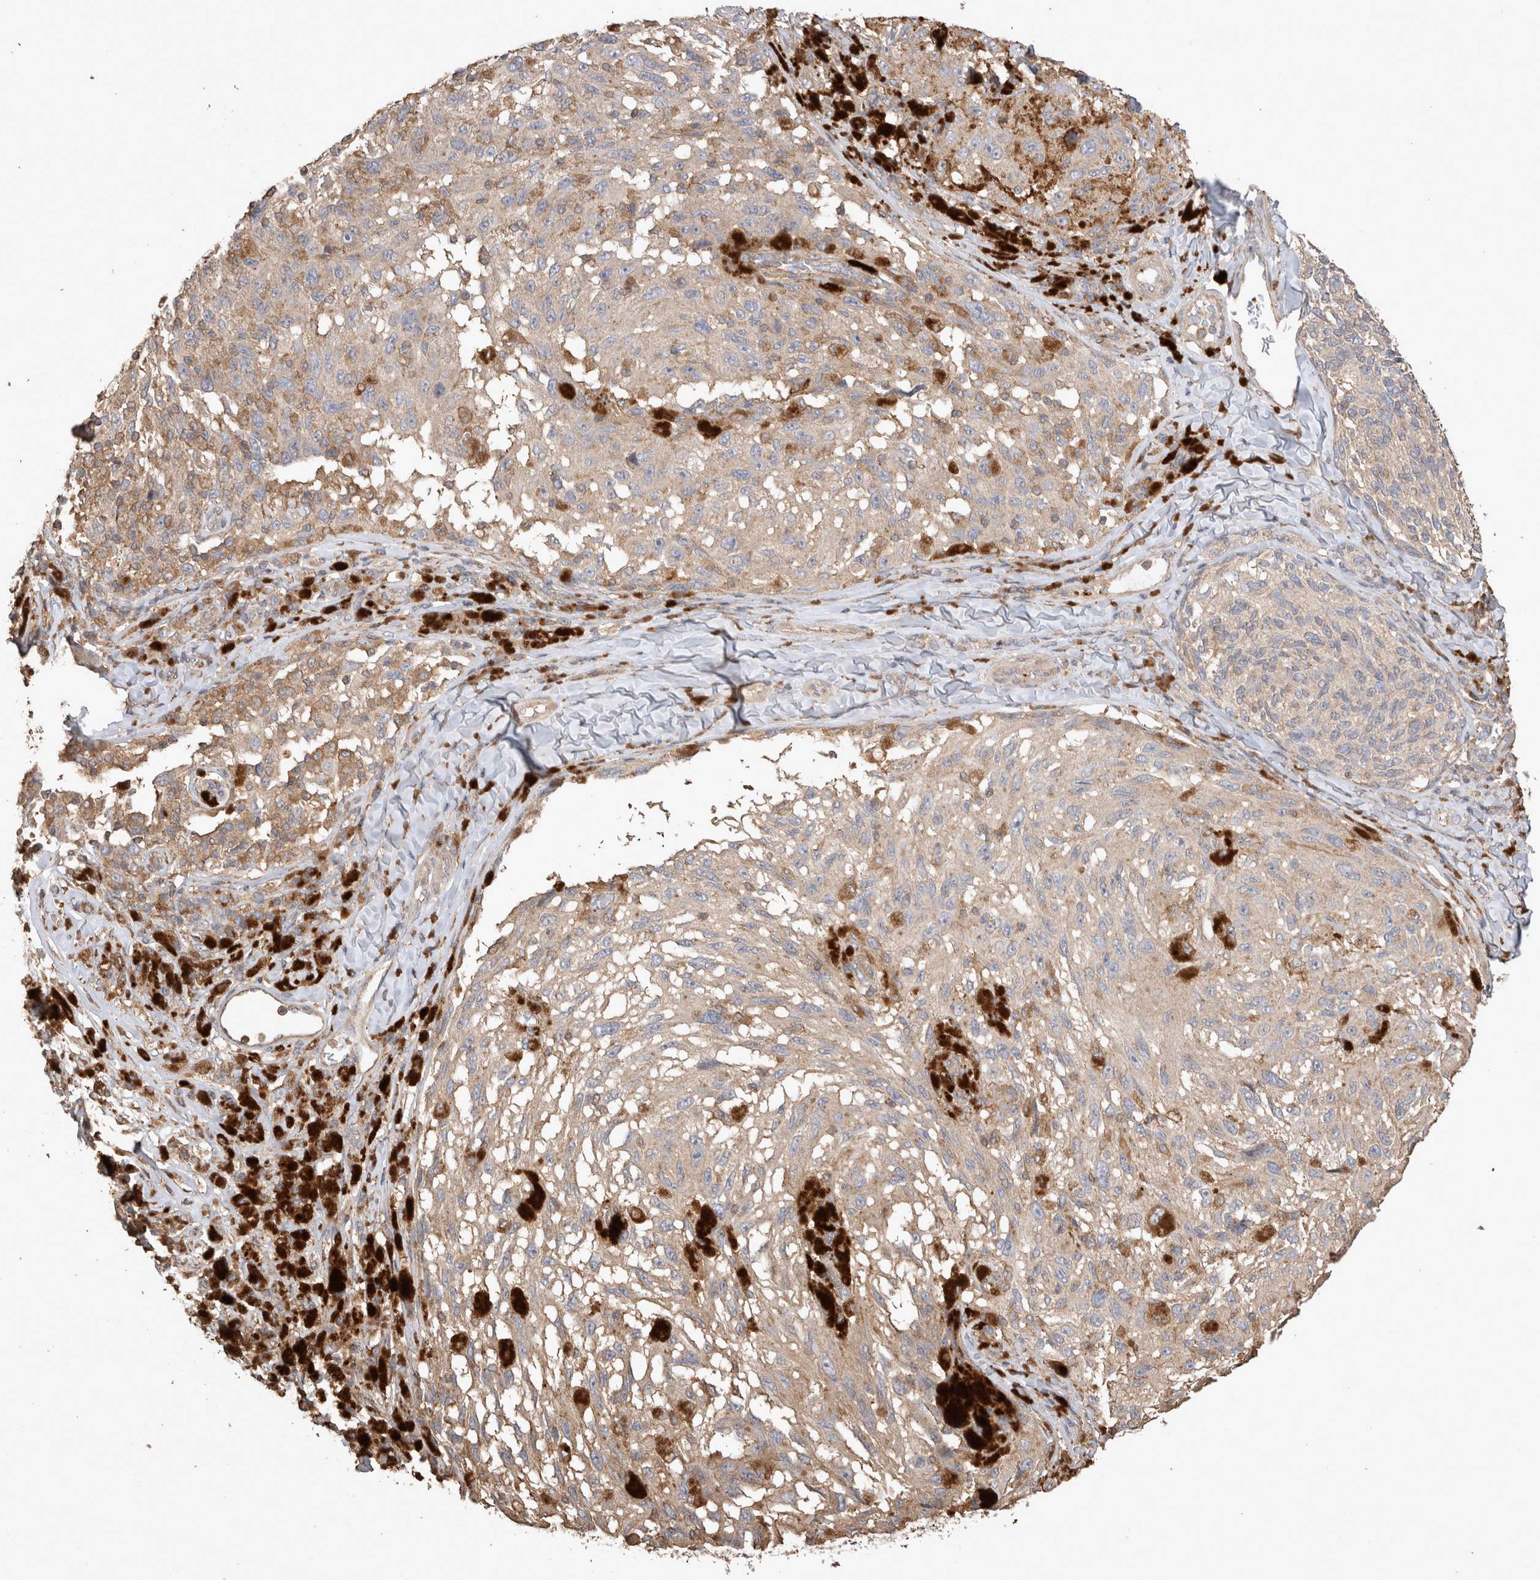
{"staining": {"intensity": "negative", "quantity": "none", "location": "none"}, "tissue": "melanoma", "cell_type": "Tumor cells", "image_type": "cancer", "snomed": [{"axis": "morphology", "description": "Malignant melanoma, NOS"}, {"axis": "topography", "description": "Skin"}], "caption": "Immunohistochemistry (IHC) image of human malignant melanoma stained for a protein (brown), which demonstrates no expression in tumor cells.", "gene": "SNX31", "patient": {"sex": "female", "age": 73}}